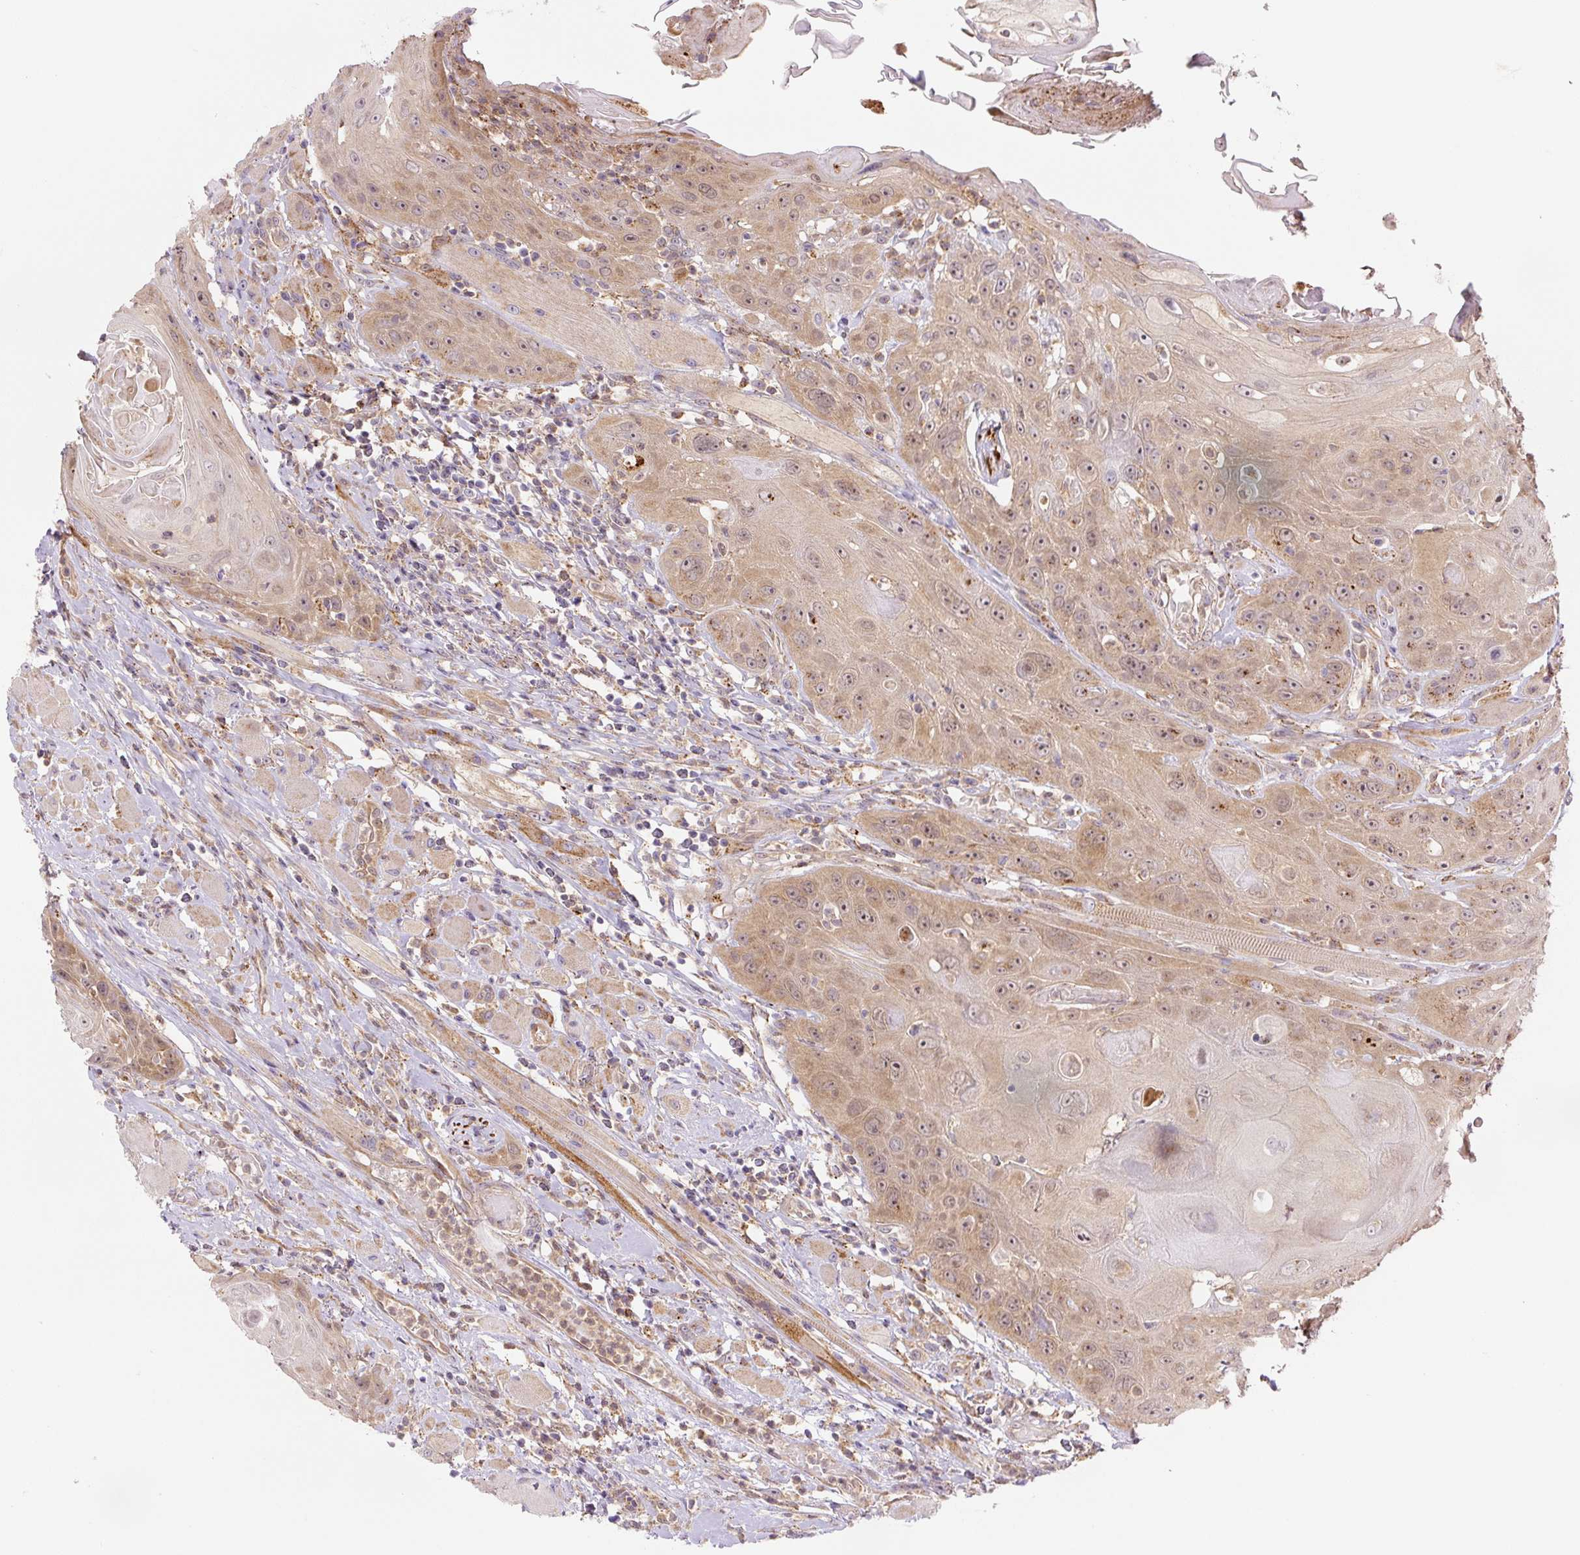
{"staining": {"intensity": "moderate", "quantity": "25%-75%", "location": "cytoplasmic/membranous,nuclear"}, "tissue": "head and neck cancer", "cell_type": "Tumor cells", "image_type": "cancer", "snomed": [{"axis": "morphology", "description": "Squamous cell carcinoma, NOS"}, {"axis": "topography", "description": "Head-Neck"}], "caption": "Head and neck squamous cell carcinoma stained with a brown dye exhibits moderate cytoplasmic/membranous and nuclear positive positivity in approximately 25%-75% of tumor cells.", "gene": "ZSWIM7", "patient": {"sex": "female", "age": 59}}